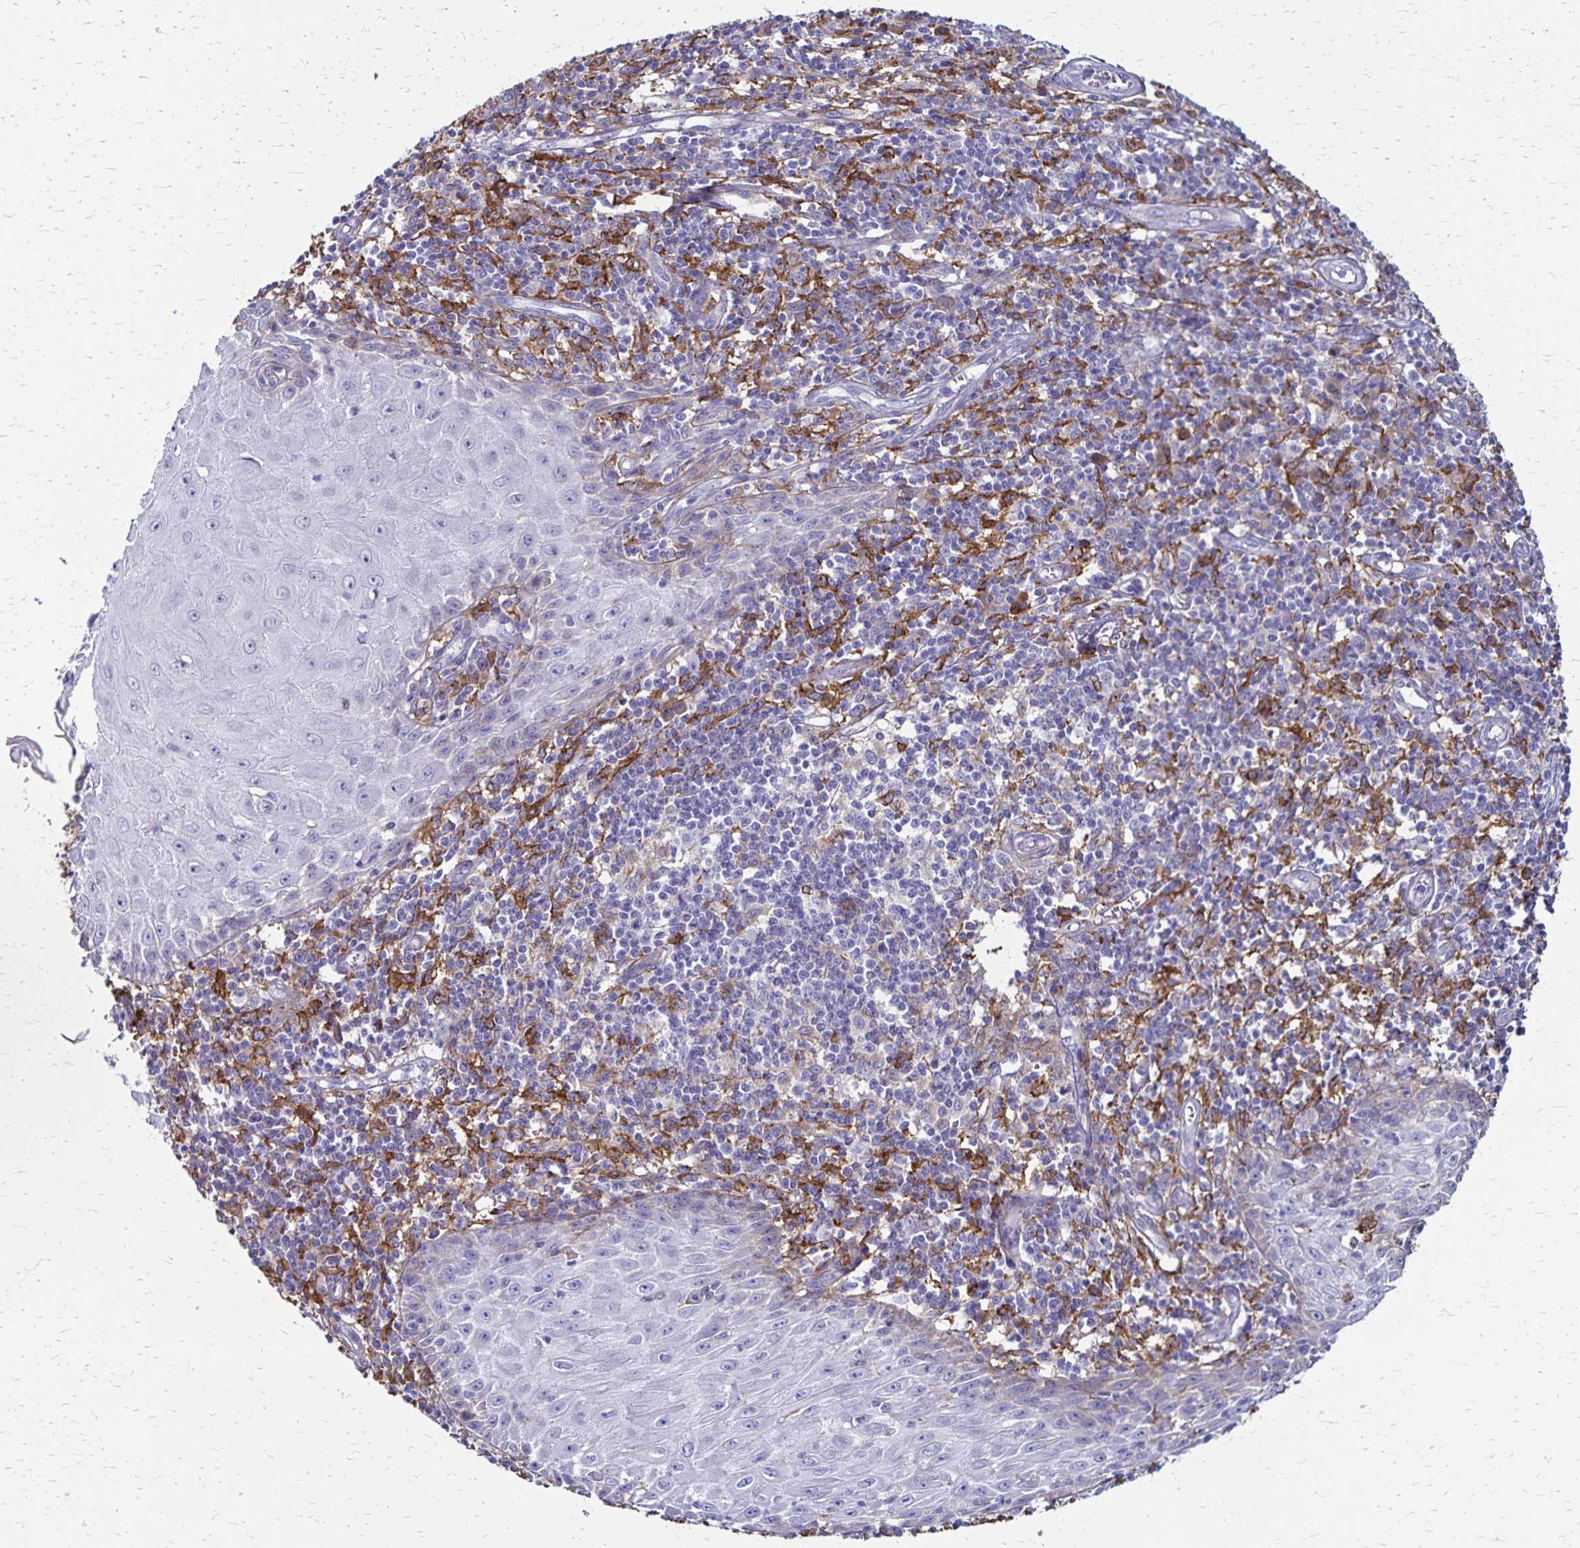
{"staining": {"intensity": "negative", "quantity": "none", "location": "none"}, "tissue": "skin cancer", "cell_type": "Tumor cells", "image_type": "cancer", "snomed": [{"axis": "morphology", "description": "Squamous cell carcinoma, NOS"}, {"axis": "topography", "description": "Skin"}], "caption": "A high-resolution micrograph shows immunohistochemistry (IHC) staining of squamous cell carcinoma (skin), which demonstrates no significant positivity in tumor cells.", "gene": "TNS3", "patient": {"sex": "female", "age": 73}}